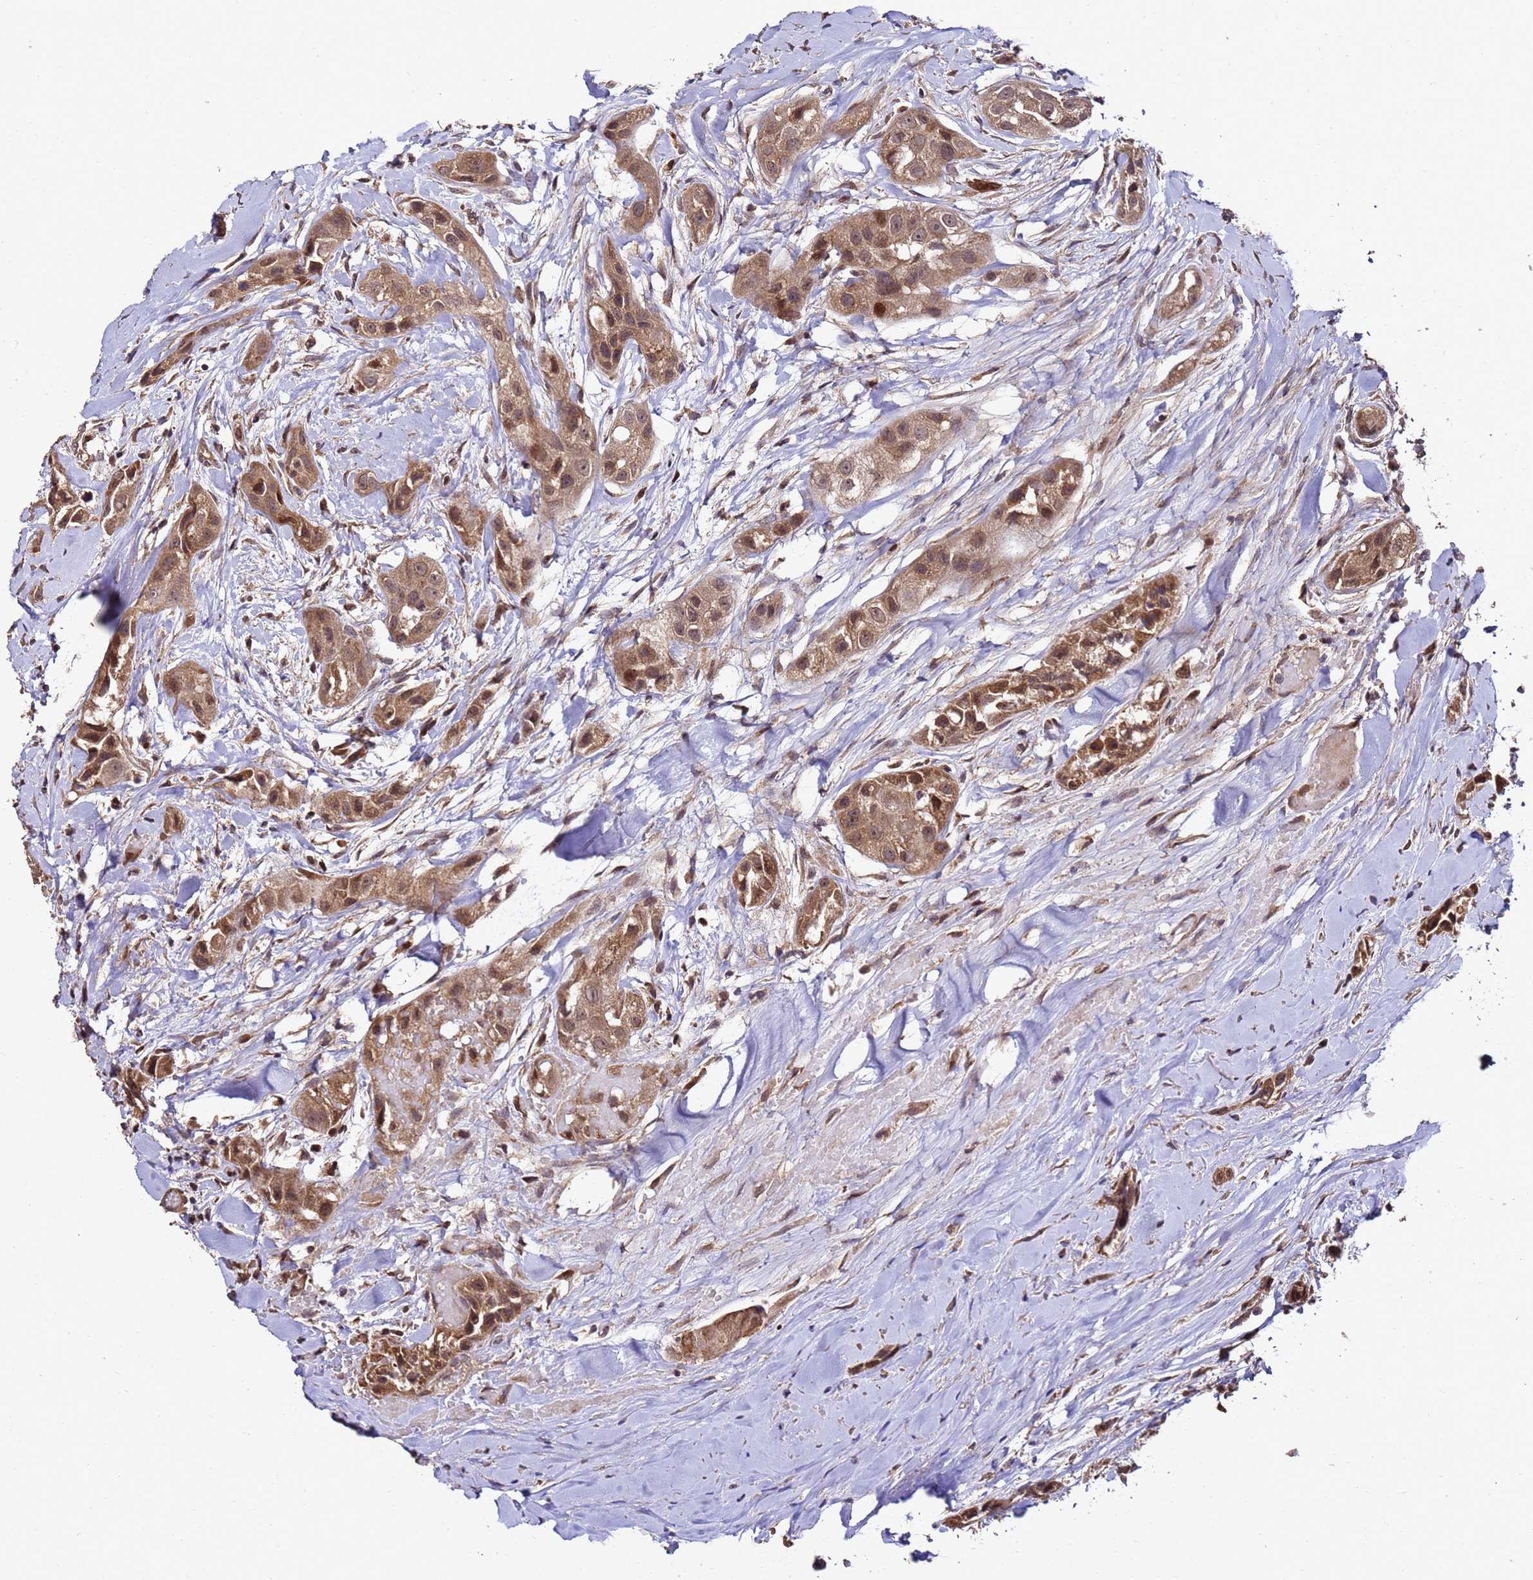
{"staining": {"intensity": "moderate", "quantity": ">75%", "location": "cytoplasmic/membranous,nuclear"}, "tissue": "head and neck cancer", "cell_type": "Tumor cells", "image_type": "cancer", "snomed": [{"axis": "morphology", "description": "Normal tissue, NOS"}, {"axis": "morphology", "description": "Squamous cell carcinoma, NOS"}, {"axis": "topography", "description": "Skeletal muscle"}, {"axis": "topography", "description": "Head-Neck"}], "caption": "Protein positivity by IHC displays moderate cytoplasmic/membranous and nuclear staining in about >75% of tumor cells in squamous cell carcinoma (head and neck).", "gene": "PRODH", "patient": {"sex": "male", "age": 51}}